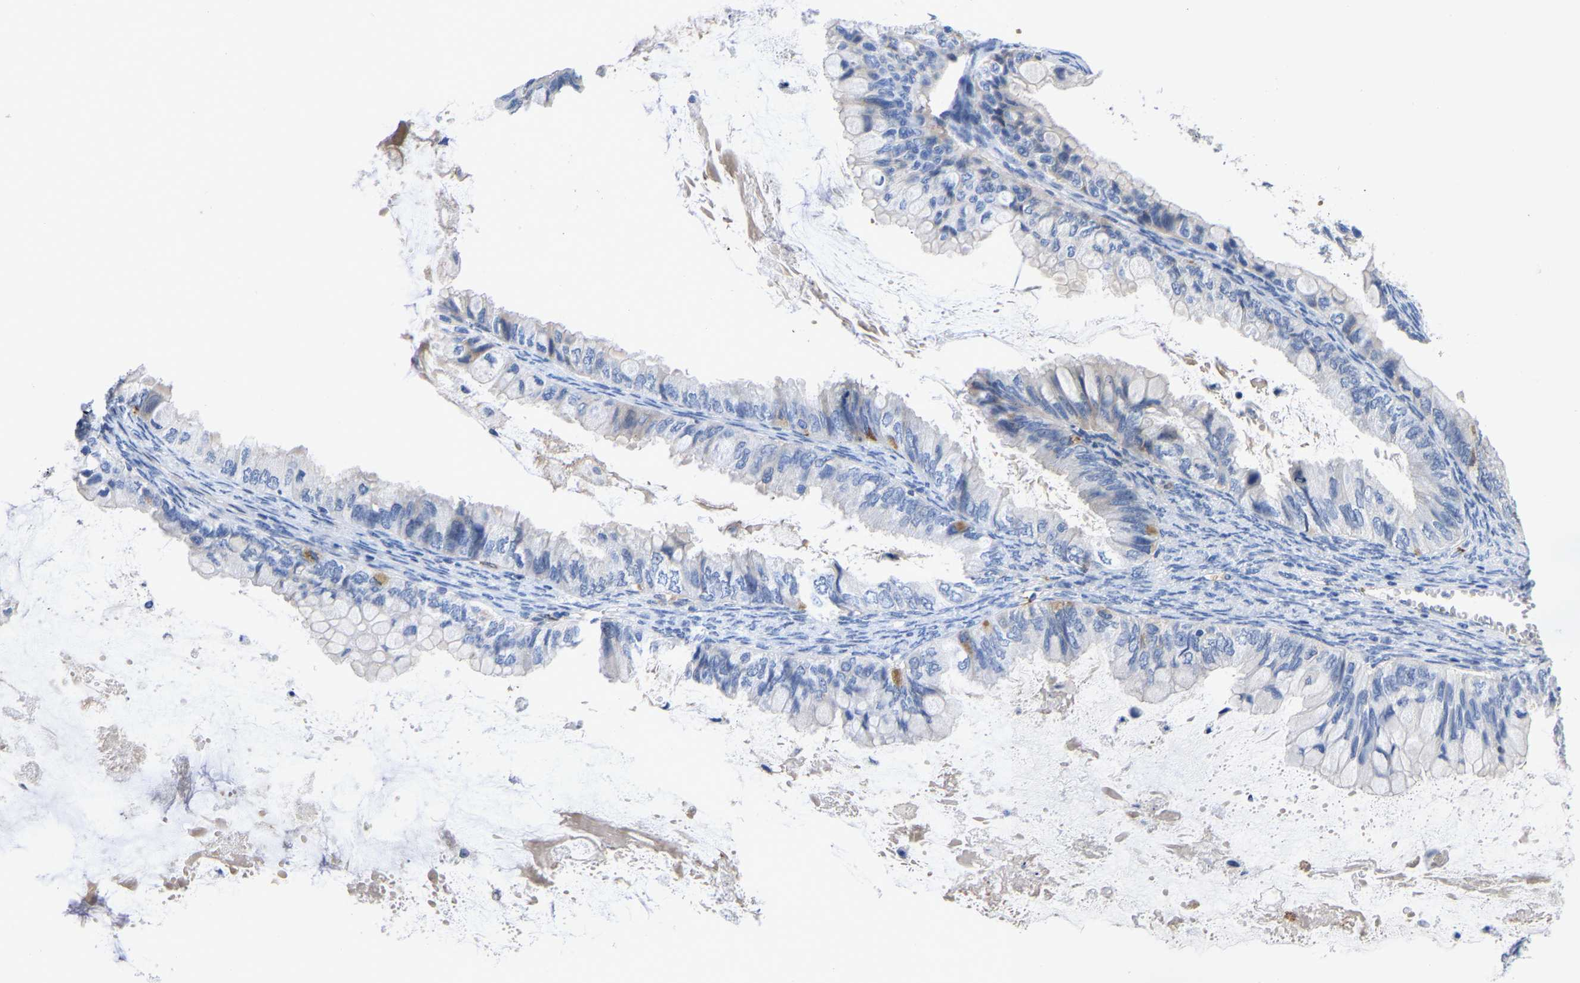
{"staining": {"intensity": "negative", "quantity": "none", "location": "none"}, "tissue": "ovarian cancer", "cell_type": "Tumor cells", "image_type": "cancer", "snomed": [{"axis": "morphology", "description": "Cystadenocarcinoma, mucinous, NOS"}, {"axis": "topography", "description": "Ovary"}], "caption": "IHC of mucinous cystadenocarcinoma (ovarian) displays no staining in tumor cells. (DAB IHC with hematoxylin counter stain).", "gene": "FGF18", "patient": {"sex": "female", "age": 80}}